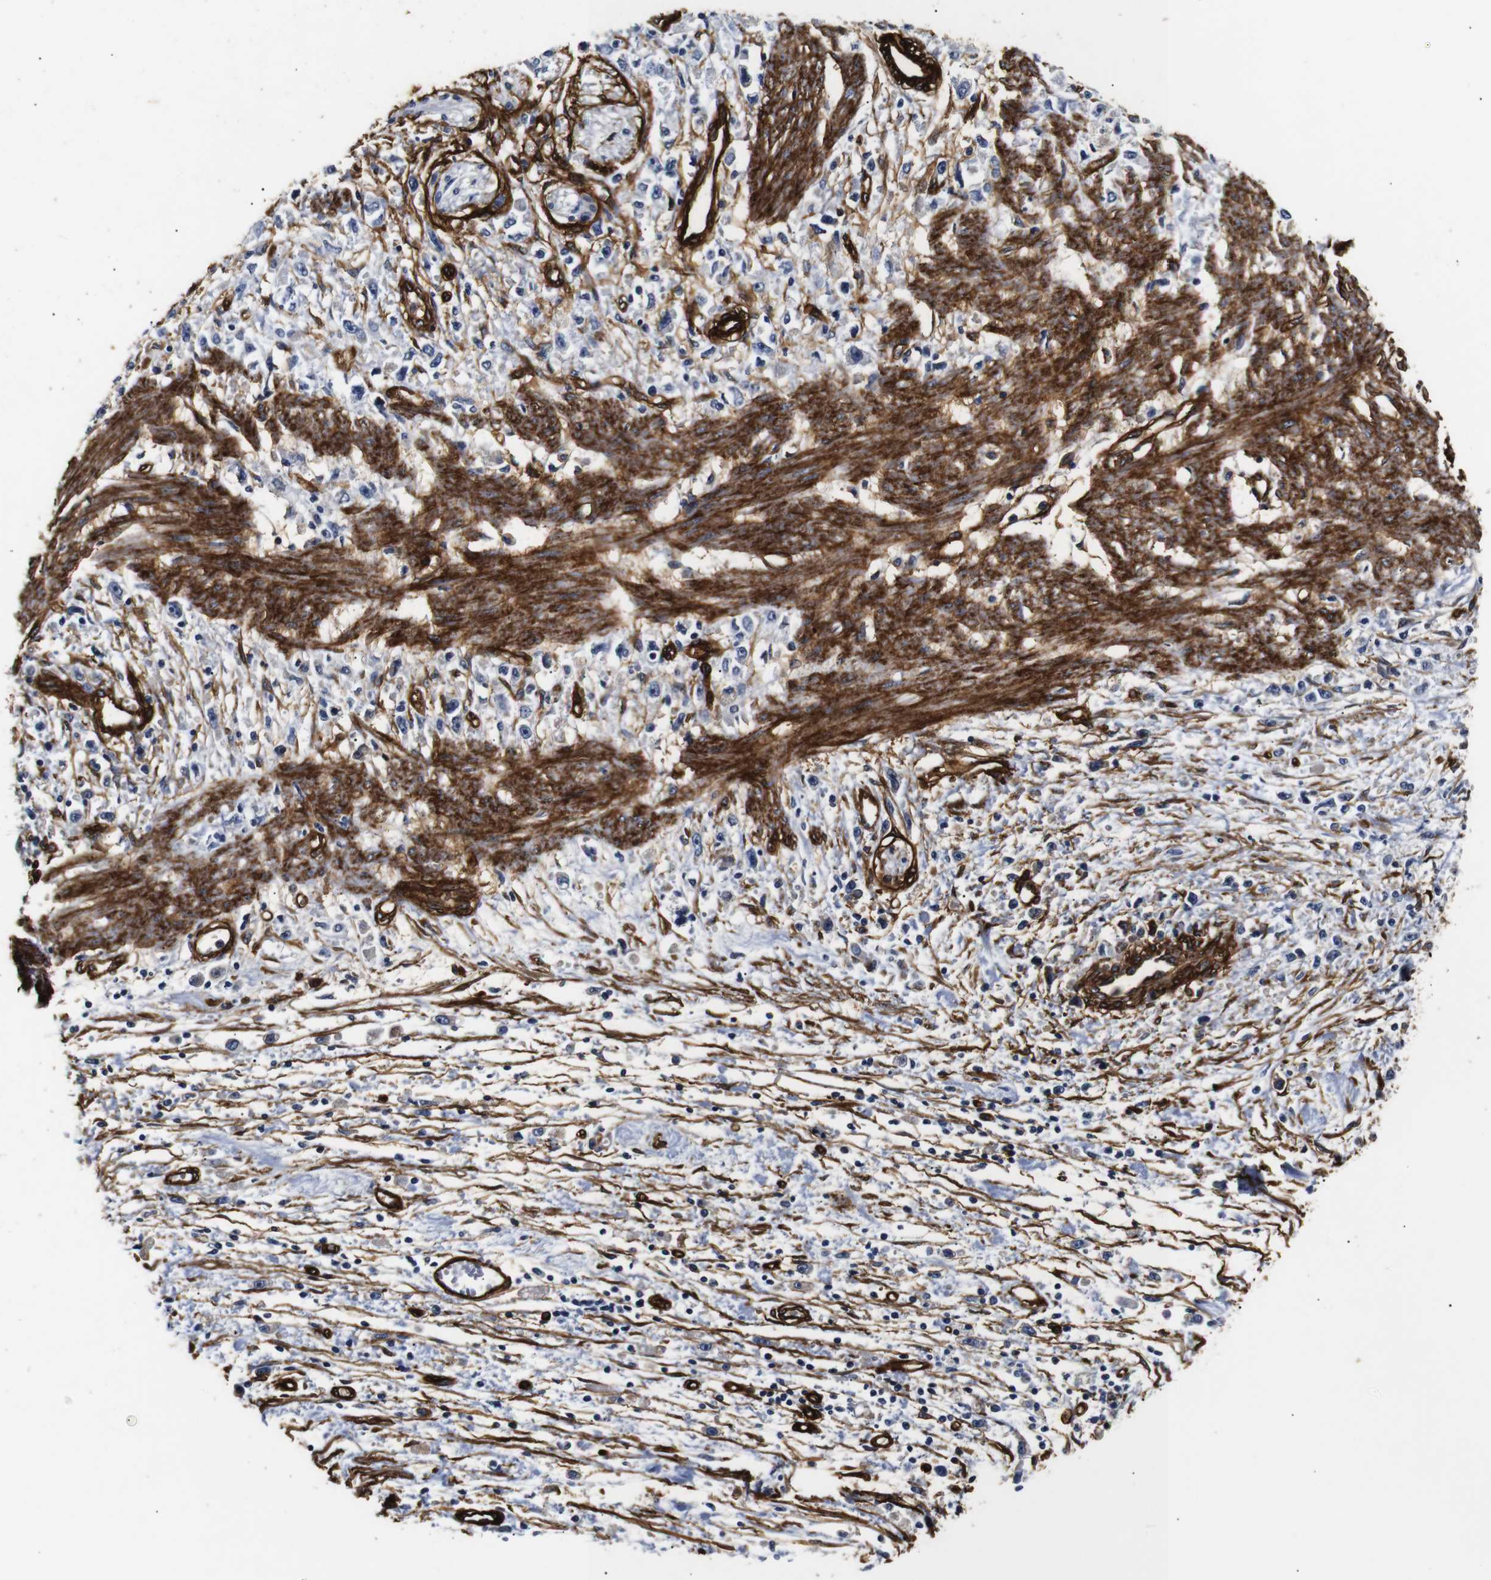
{"staining": {"intensity": "negative", "quantity": "none", "location": "none"}, "tissue": "stomach cancer", "cell_type": "Tumor cells", "image_type": "cancer", "snomed": [{"axis": "morphology", "description": "Adenocarcinoma, NOS"}, {"axis": "topography", "description": "Stomach"}], "caption": "Immunohistochemistry micrograph of human stomach cancer (adenocarcinoma) stained for a protein (brown), which displays no staining in tumor cells.", "gene": "CAV2", "patient": {"sex": "female", "age": 59}}